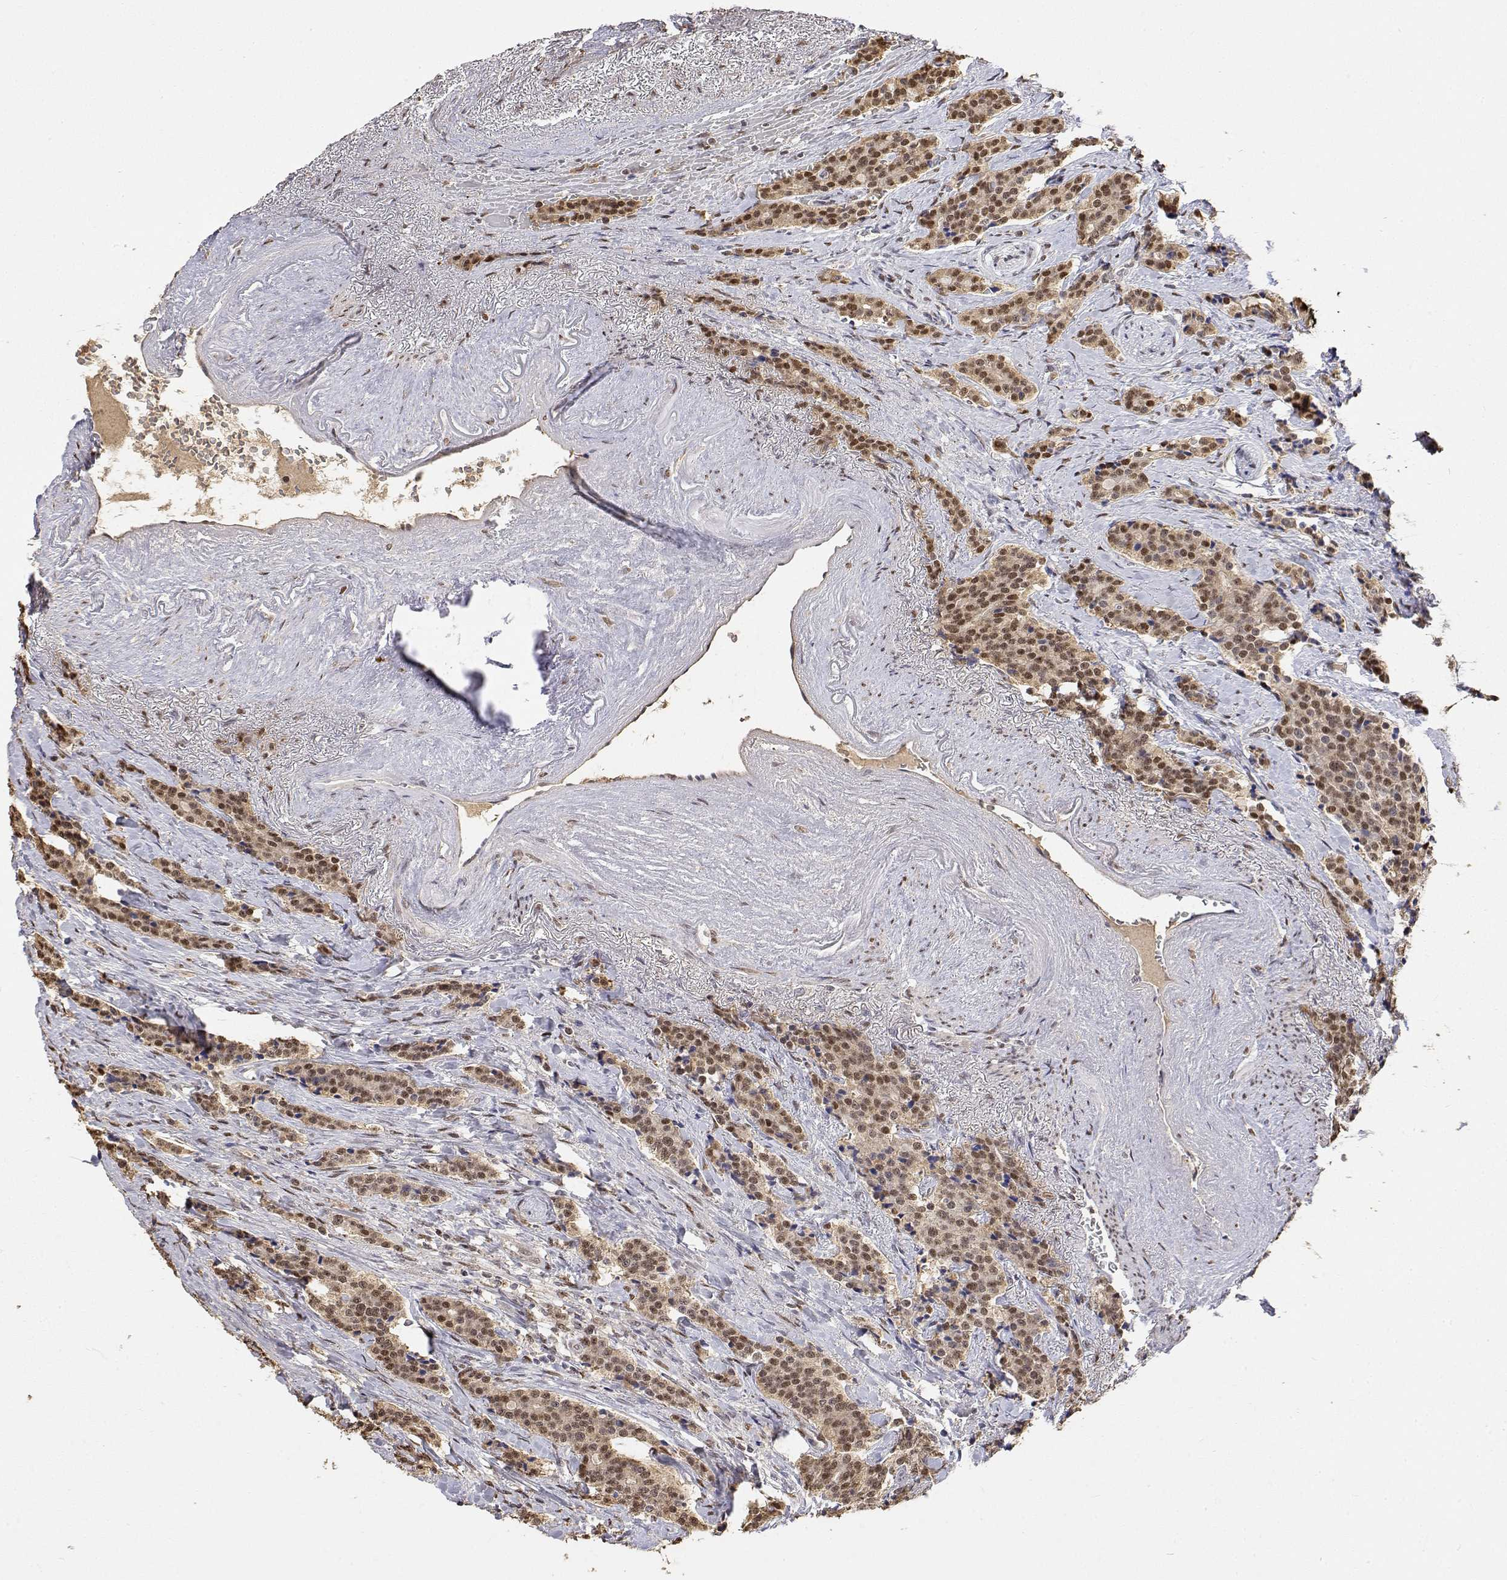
{"staining": {"intensity": "moderate", "quantity": ">75%", "location": "nuclear"}, "tissue": "carcinoid", "cell_type": "Tumor cells", "image_type": "cancer", "snomed": [{"axis": "morphology", "description": "Carcinoid, malignant, NOS"}, {"axis": "topography", "description": "Small intestine"}], "caption": "This photomicrograph exhibits malignant carcinoid stained with immunohistochemistry (IHC) to label a protein in brown. The nuclear of tumor cells show moderate positivity for the protein. Nuclei are counter-stained blue.", "gene": "TPI1", "patient": {"sex": "female", "age": 73}}